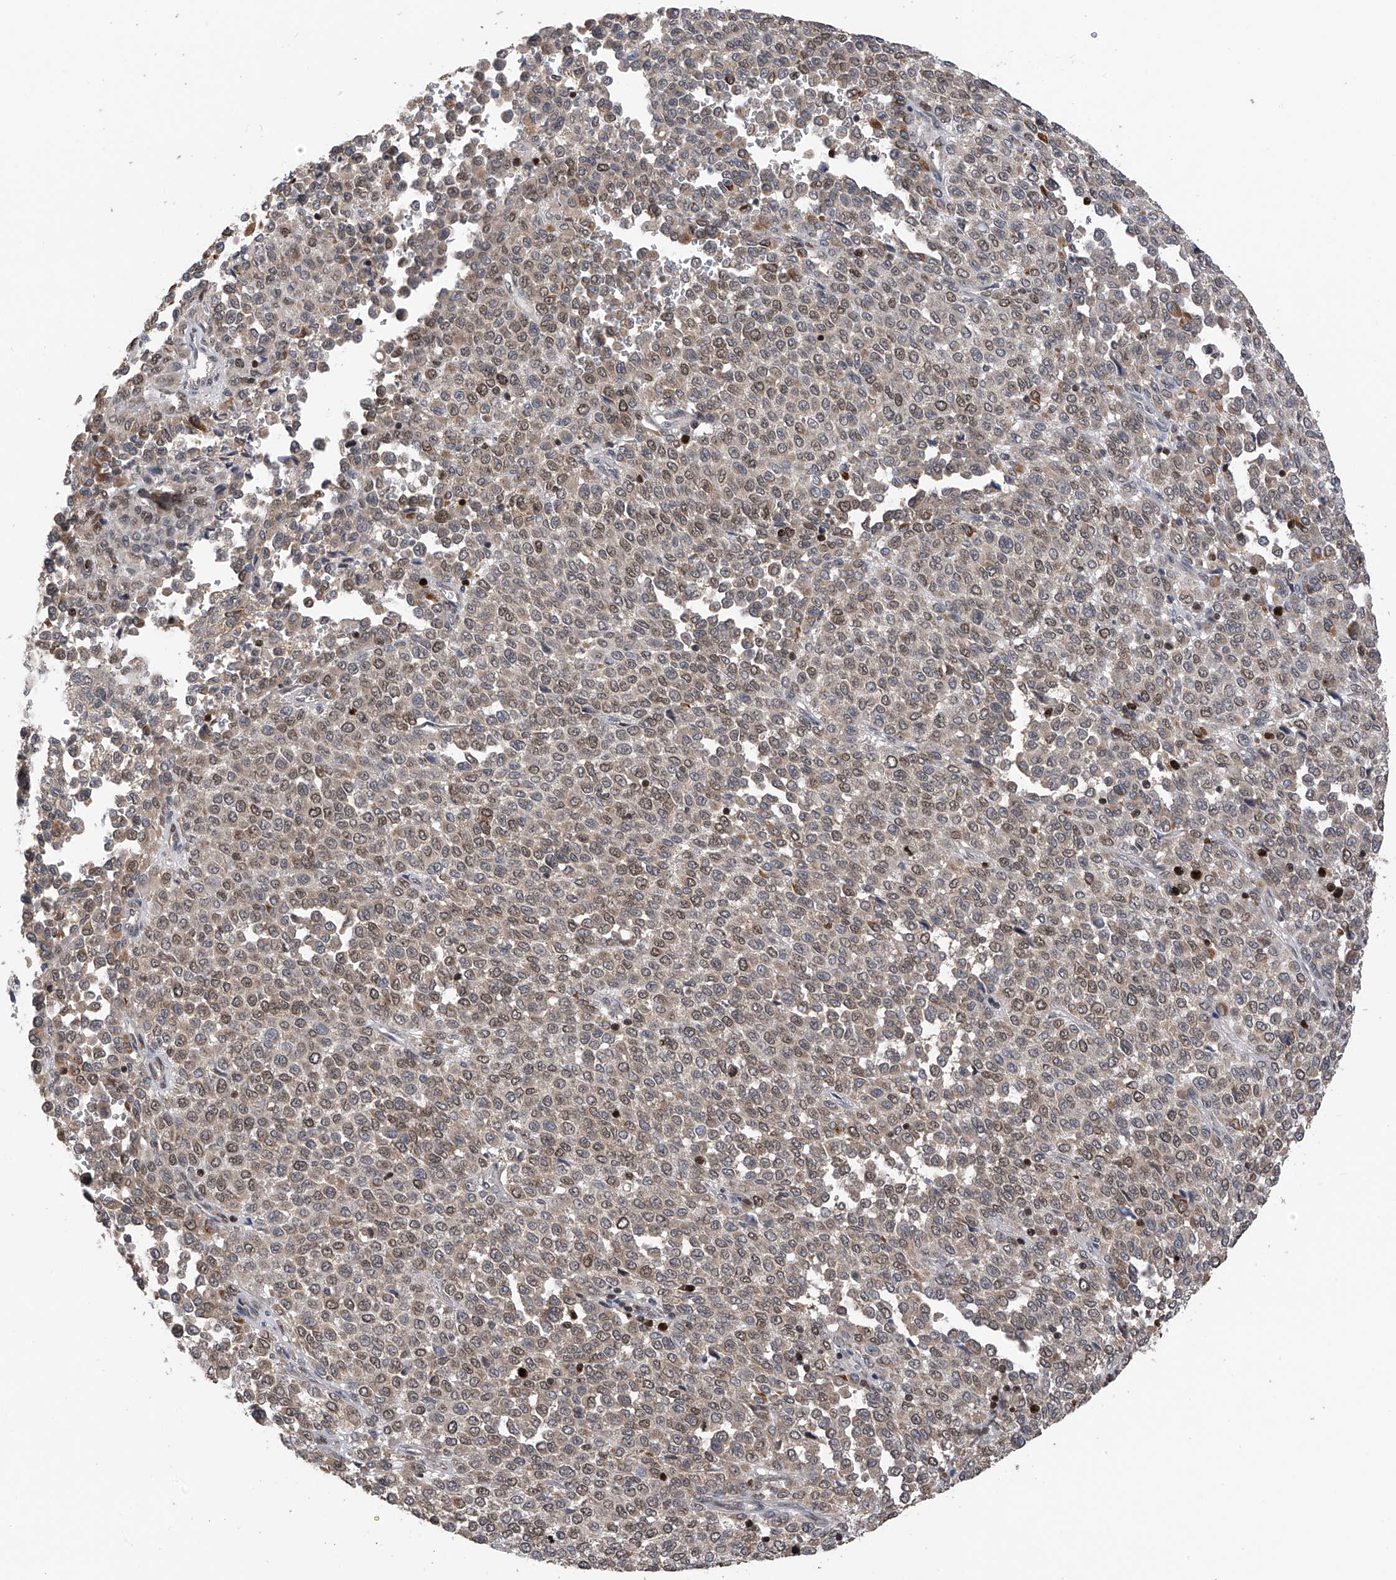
{"staining": {"intensity": "weak", "quantity": "25%-75%", "location": "nuclear"}, "tissue": "melanoma", "cell_type": "Tumor cells", "image_type": "cancer", "snomed": [{"axis": "morphology", "description": "Malignant melanoma, Metastatic site"}, {"axis": "topography", "description": "Pancreas"}], "caption": "Approximately 25%-75% of tumor cells in human malignant melanoma (metastatic site) display weak nuclear protein positivity as visualized by brown immunohistochemical staining.", "gene": "DNAJC9", "patient": {"sex": "female", "age": 30}}